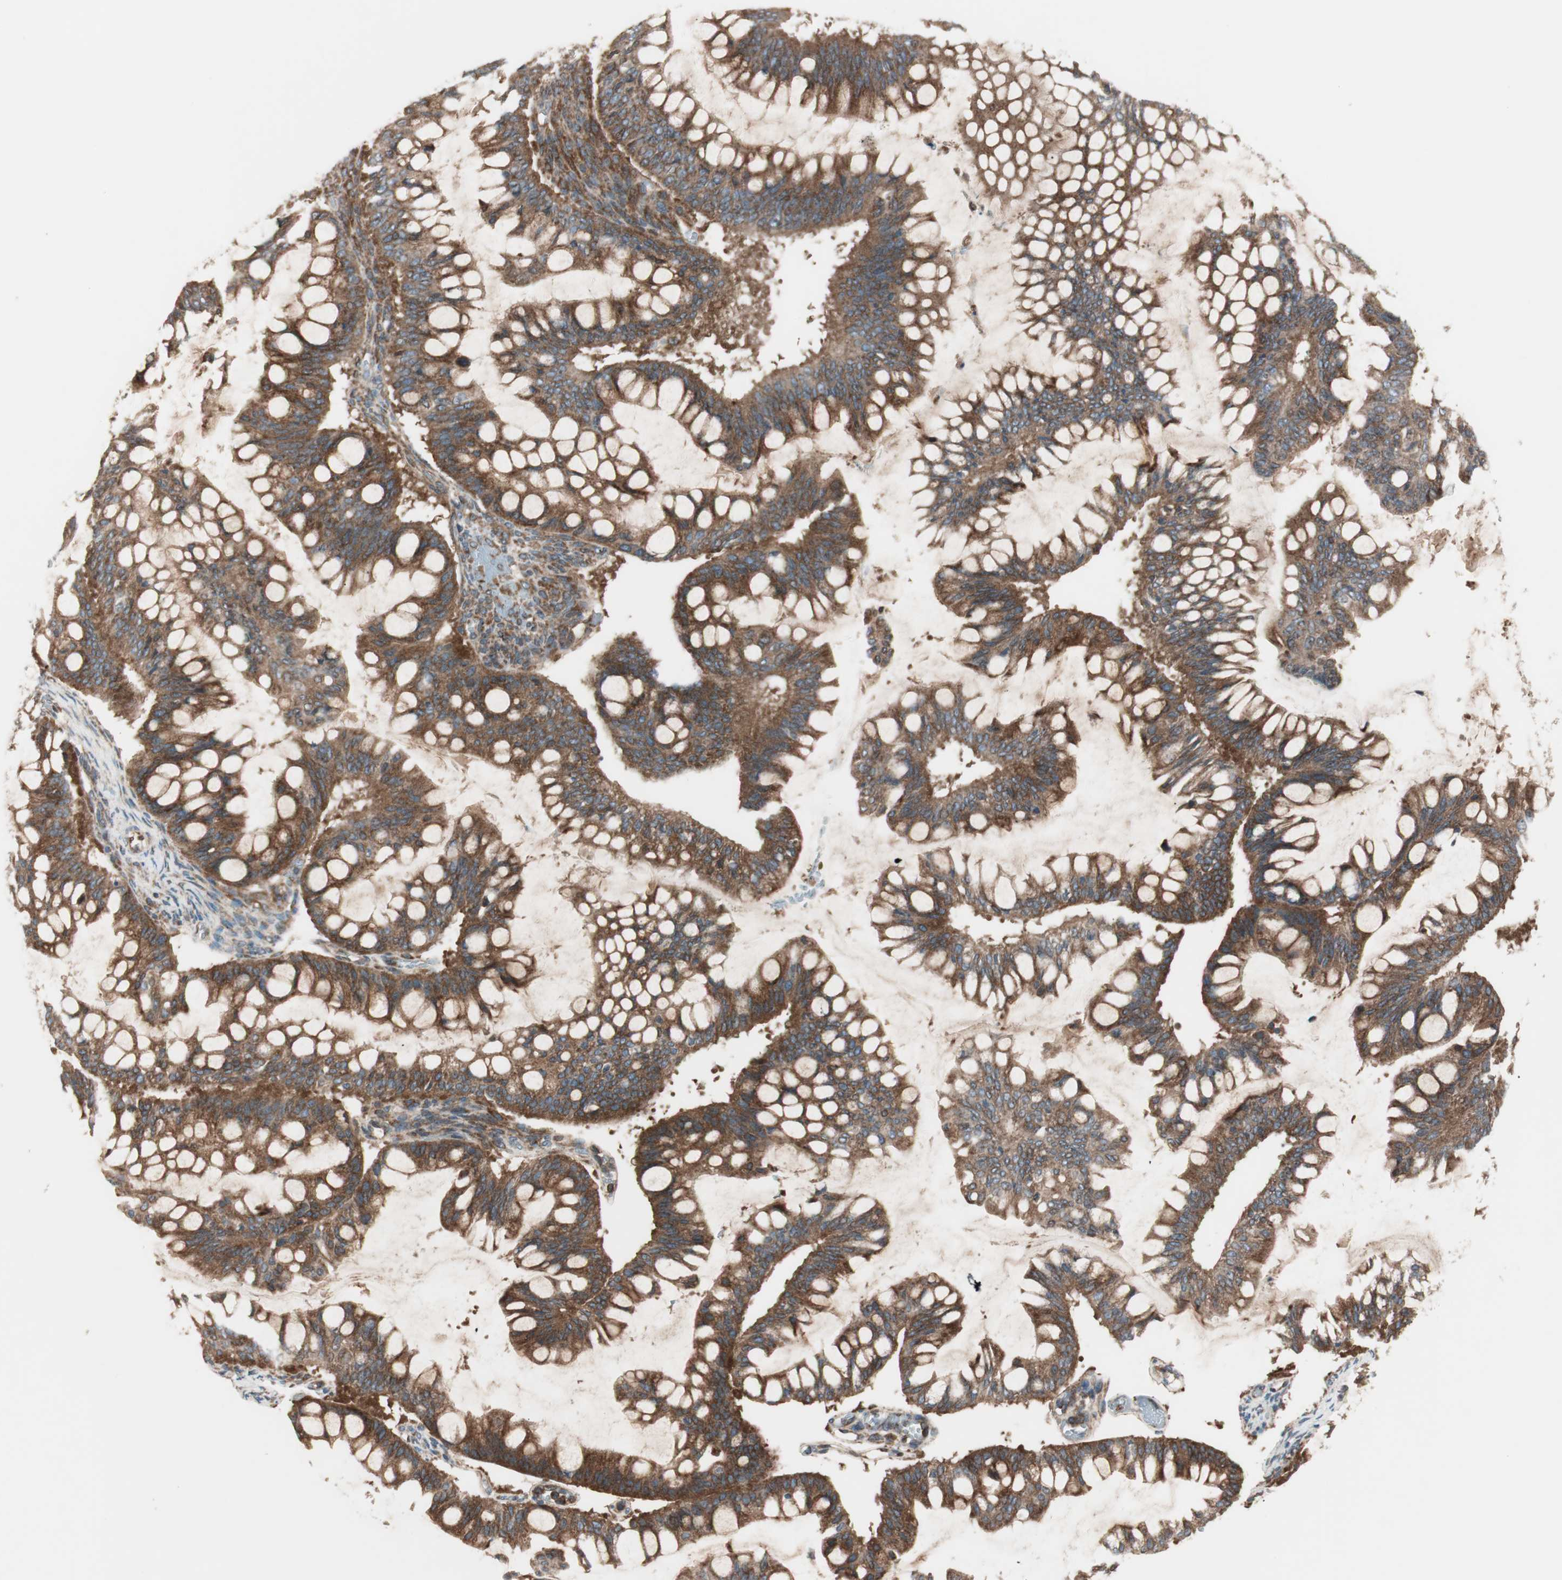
{"staining": {"intensity": "moderate", "quantity": ">75%", "location": "cytoplasmic/membranous"}, "tissue": "ovarian cancer", "cell_type": "Tumor cells", "image_type": "cancer", "snomed": [{"axis": "morphology", "description": "Cystadenocarcinoma, mucinous, NOS"}, {"axis": "topography", "description": "Ovary"}], "caption": "This micrograph displays IHC staining of ovarian mucinous cystadenocarcinoma, with medium moderate cytoplasmic/membranous positivity in approximately >75% of tumor cells.", "gene": "RAB5A", "patient": {"sex": "female", "age": 73}}